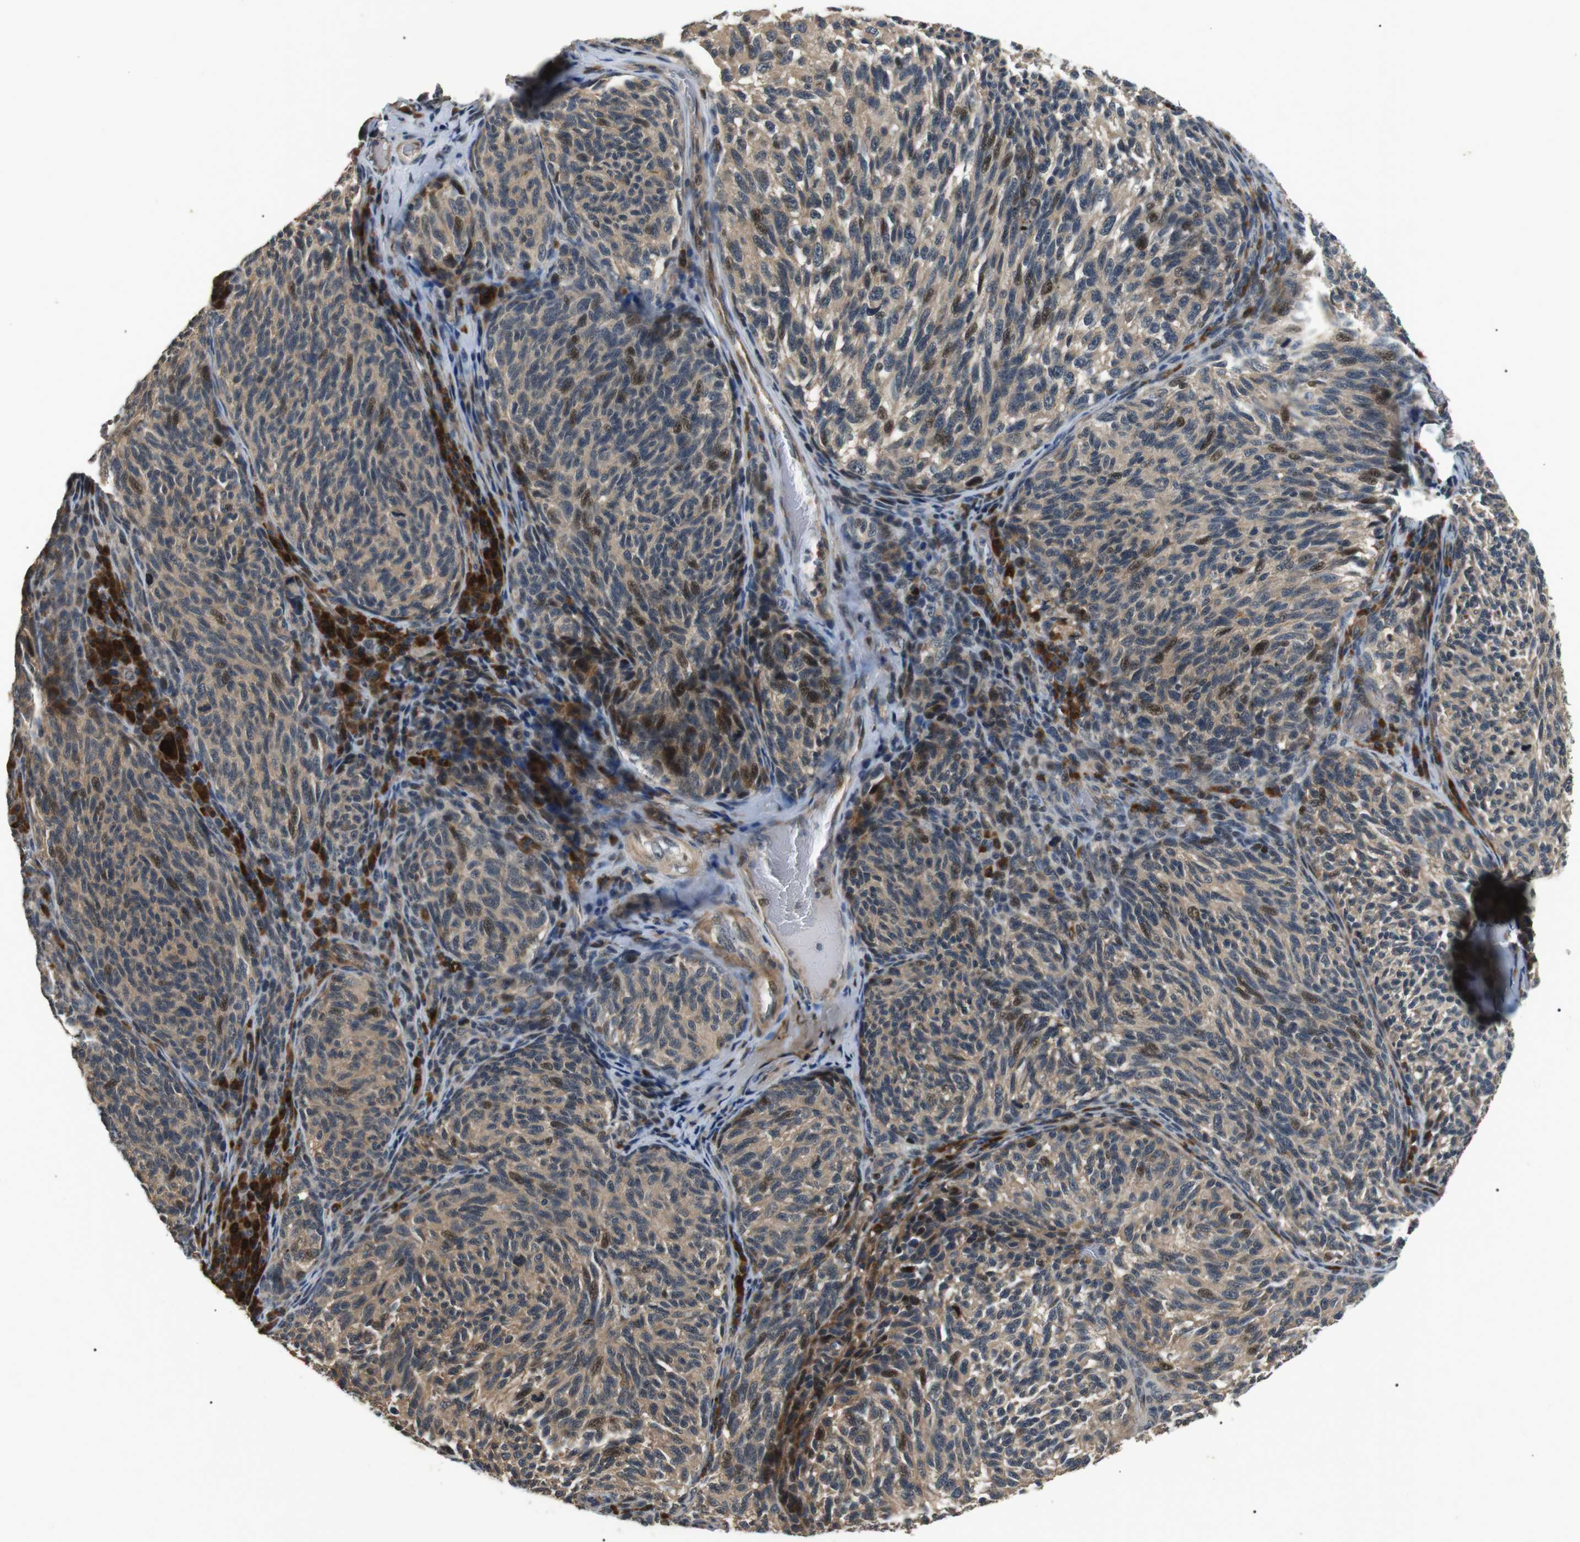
{"staining": {"intensity": "moderate", "quantity": "<25%", "location": "cytoplasmic/membranous,nuclear"}, "tissue": "melanoma", "cell_type": "Tumor cells", "image_type": "cancer", "snomed": [{"axis": "morphology", "description": "Malignant melanoma, NOS"}, {"axis": "topography", "description": "Skin"}], "caption": "This histopathology image demonstrates immunohistochemistry staining of malignant melanoma, with low moderate cytoplasmic/membranous and nuclear positivity in about <25% of tumor cells.", "gene": "HSPA13", "patient": {"sex": "female", "age": 73}}